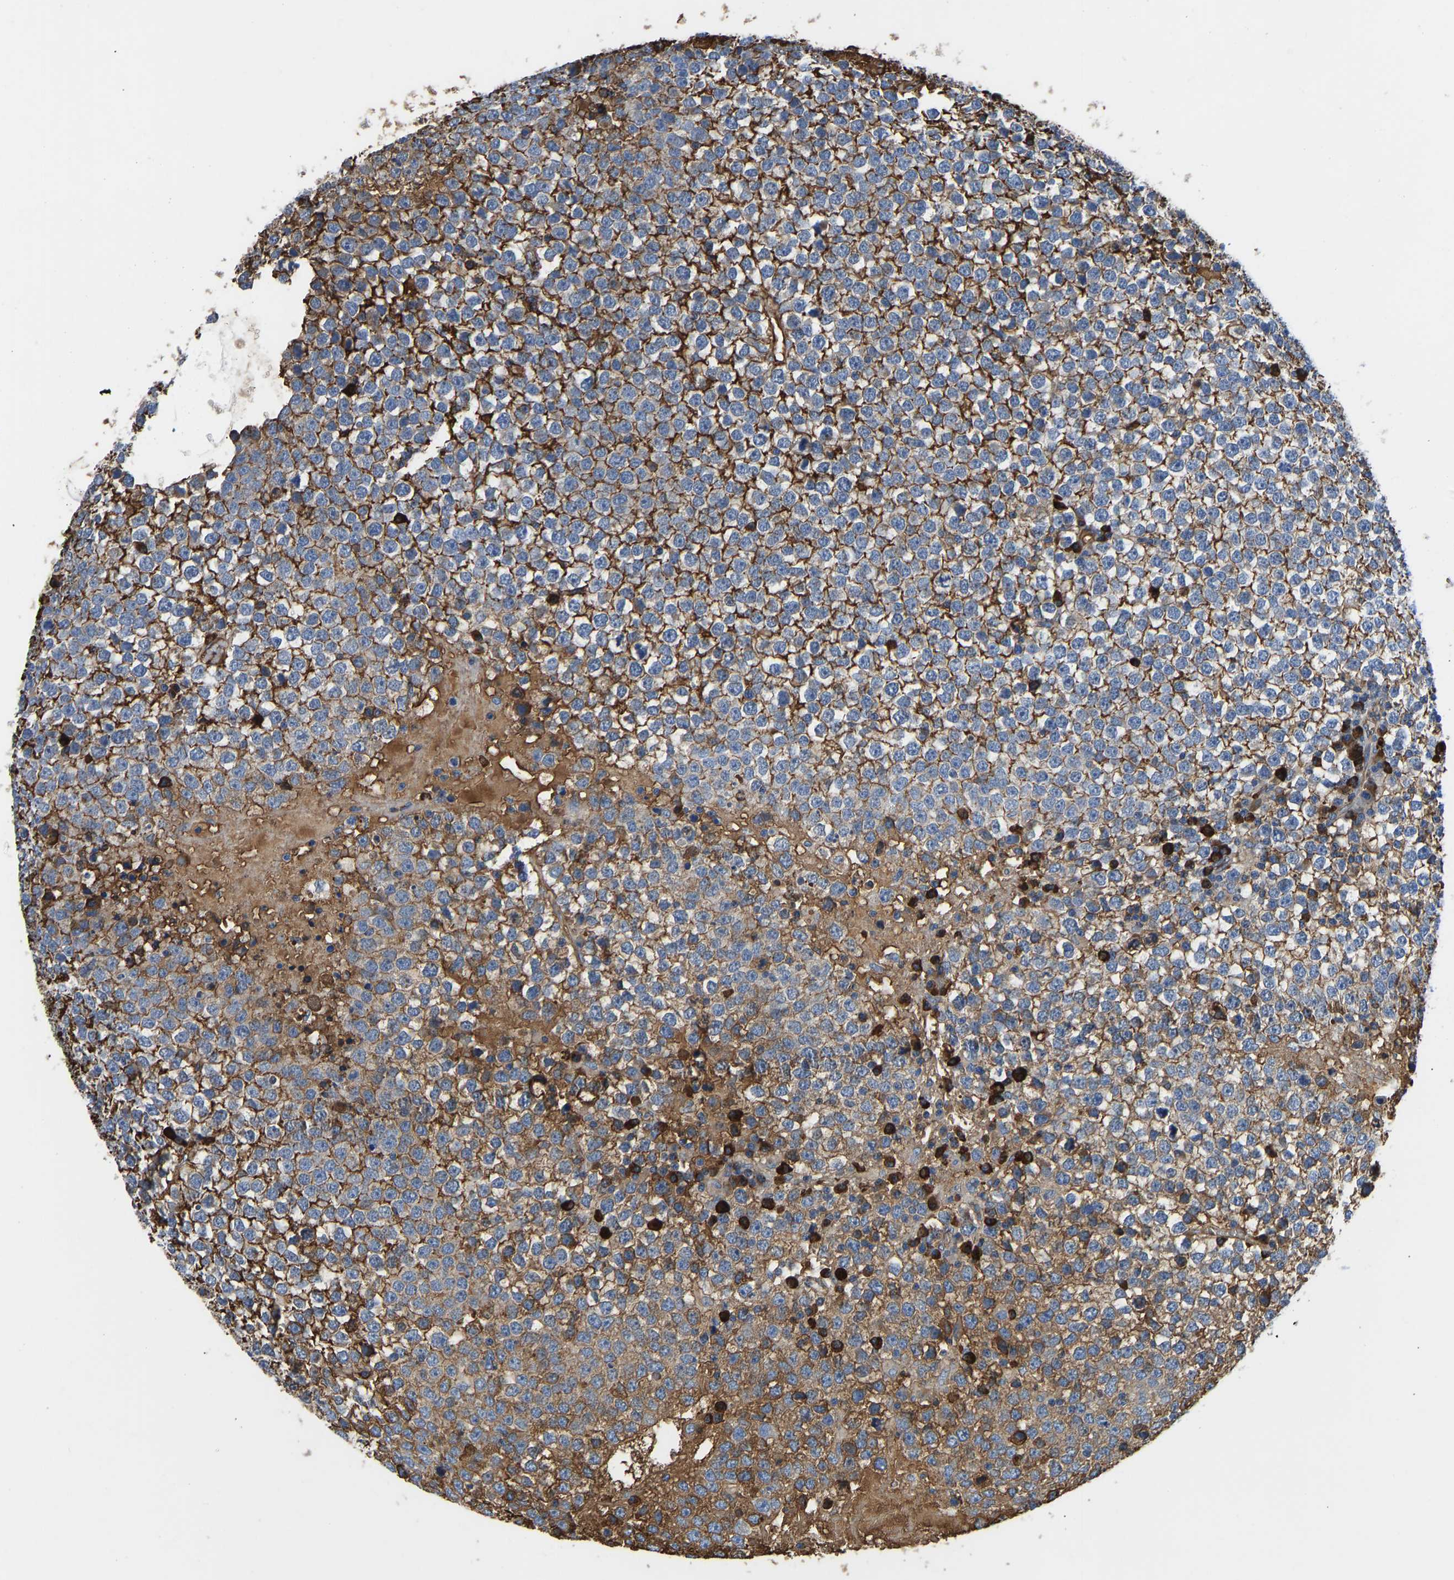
{"staining": {"intensity": "moderate", "quantity": "25%-75%", "location": "cytoplasmic/membranous"}, "tissue": "testis cancer", "cell_type": "Tumor cells", "image_type": "cancer", "snomed": [{"axis": "morphology", "description": "Seminoma, NOS"}, {"axis": "topography", "description": "Testis"}], "caption": "Human testis cancer (seminoma) stained for a protein (brown) displays moderate cytoplasmic/membranous positive positivity in approximately 25%-75% of tumor cells.", "gene": "HSPG2", "patient": {"sex": "male", "age": 65}}